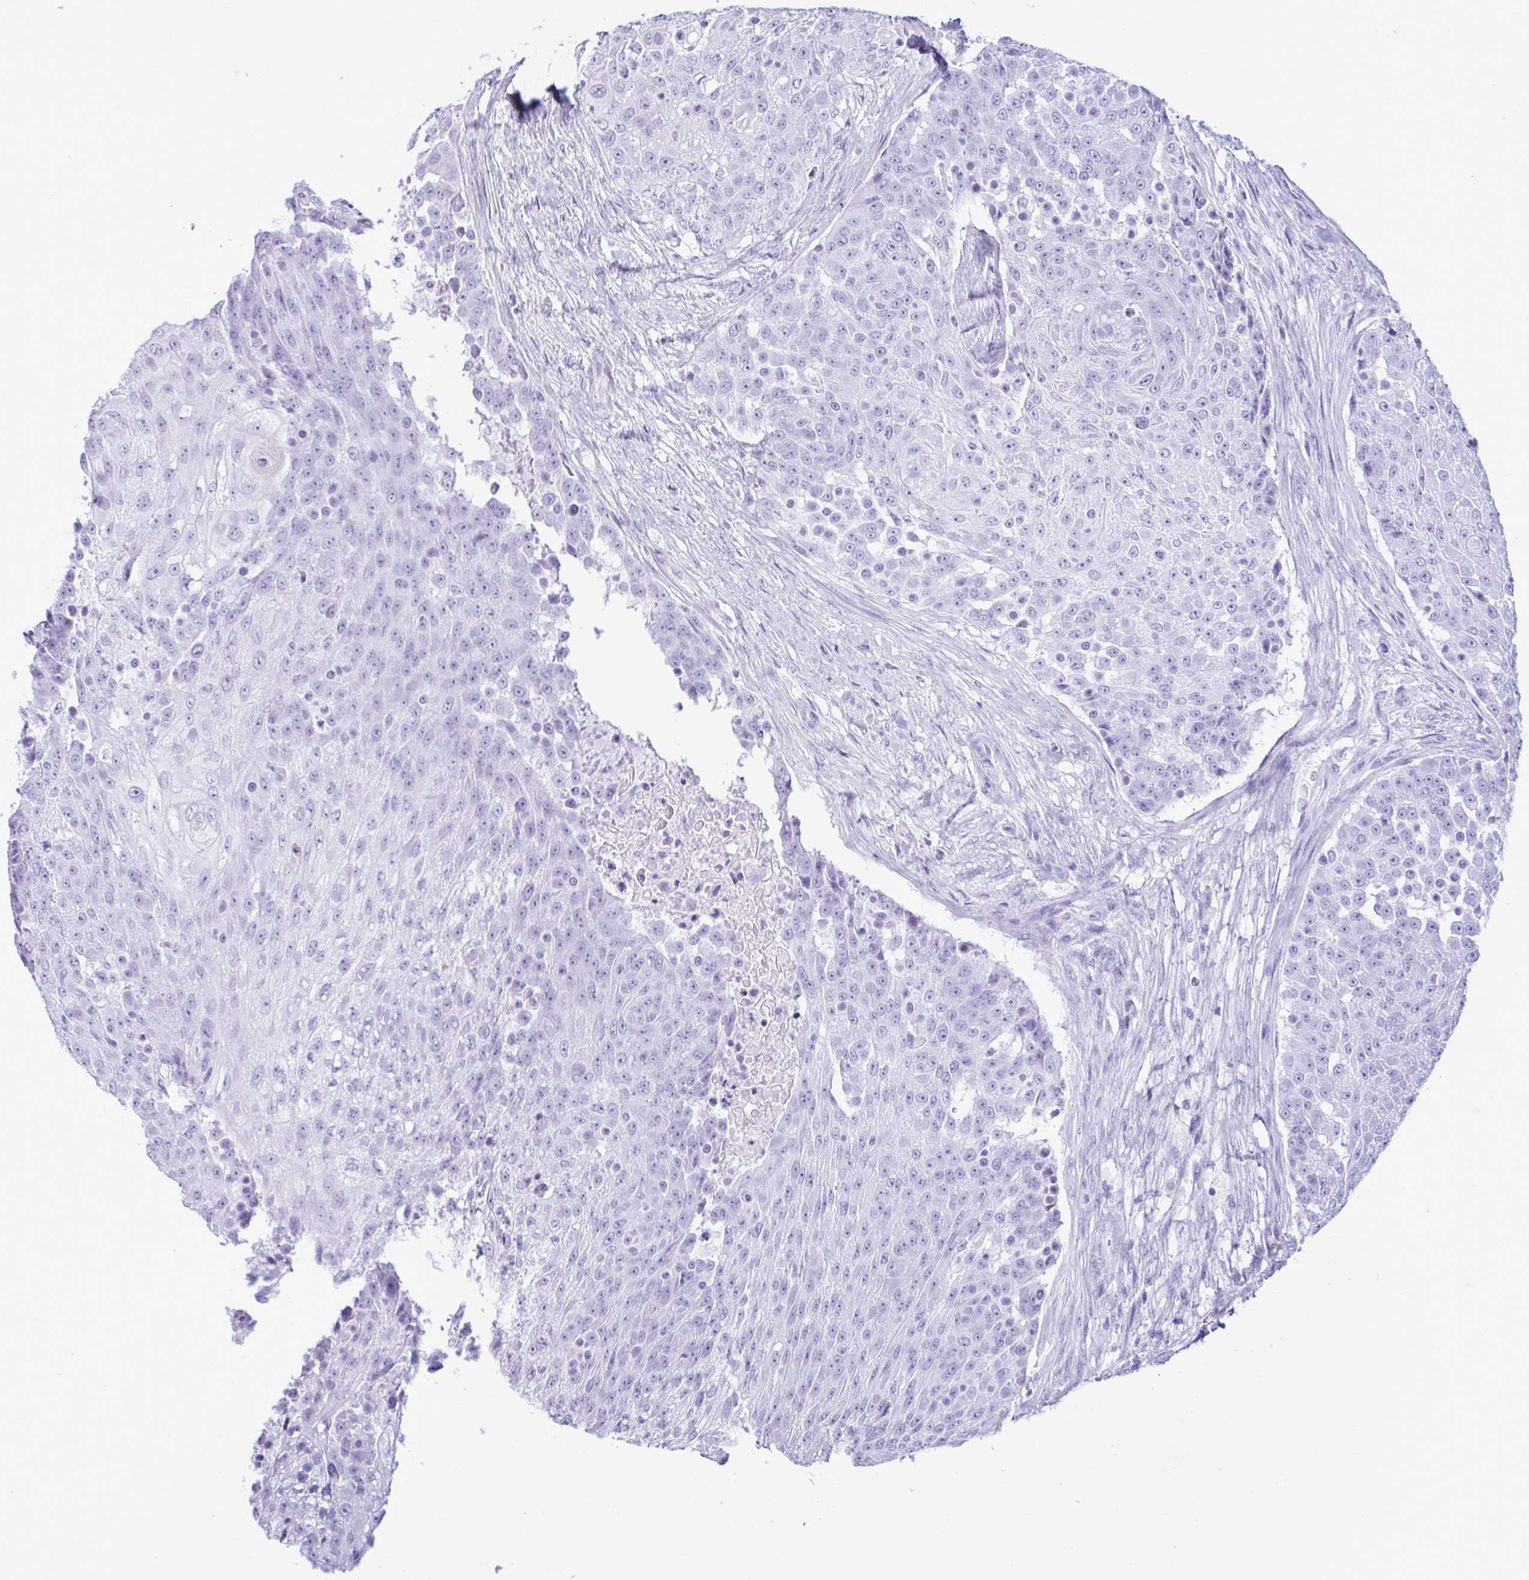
{"staining": {"intensity": "negative", "quantity": "none", "location": "none"}, "tissue": "urothelial cancer", "cell_type": "Tumor cells", "image_type": "cancer", "snomed": [{"axis": "morphology", "description": "Urothelial carcinoma, High grade"}, {"axis": "topography", "description": "Urinary bladder"}], "caption": "Tumor cells are negative for protein expression in human urothelial cancer.", "gene": "MRGPRG", "patient": {"sex": "female", "age": 63}}